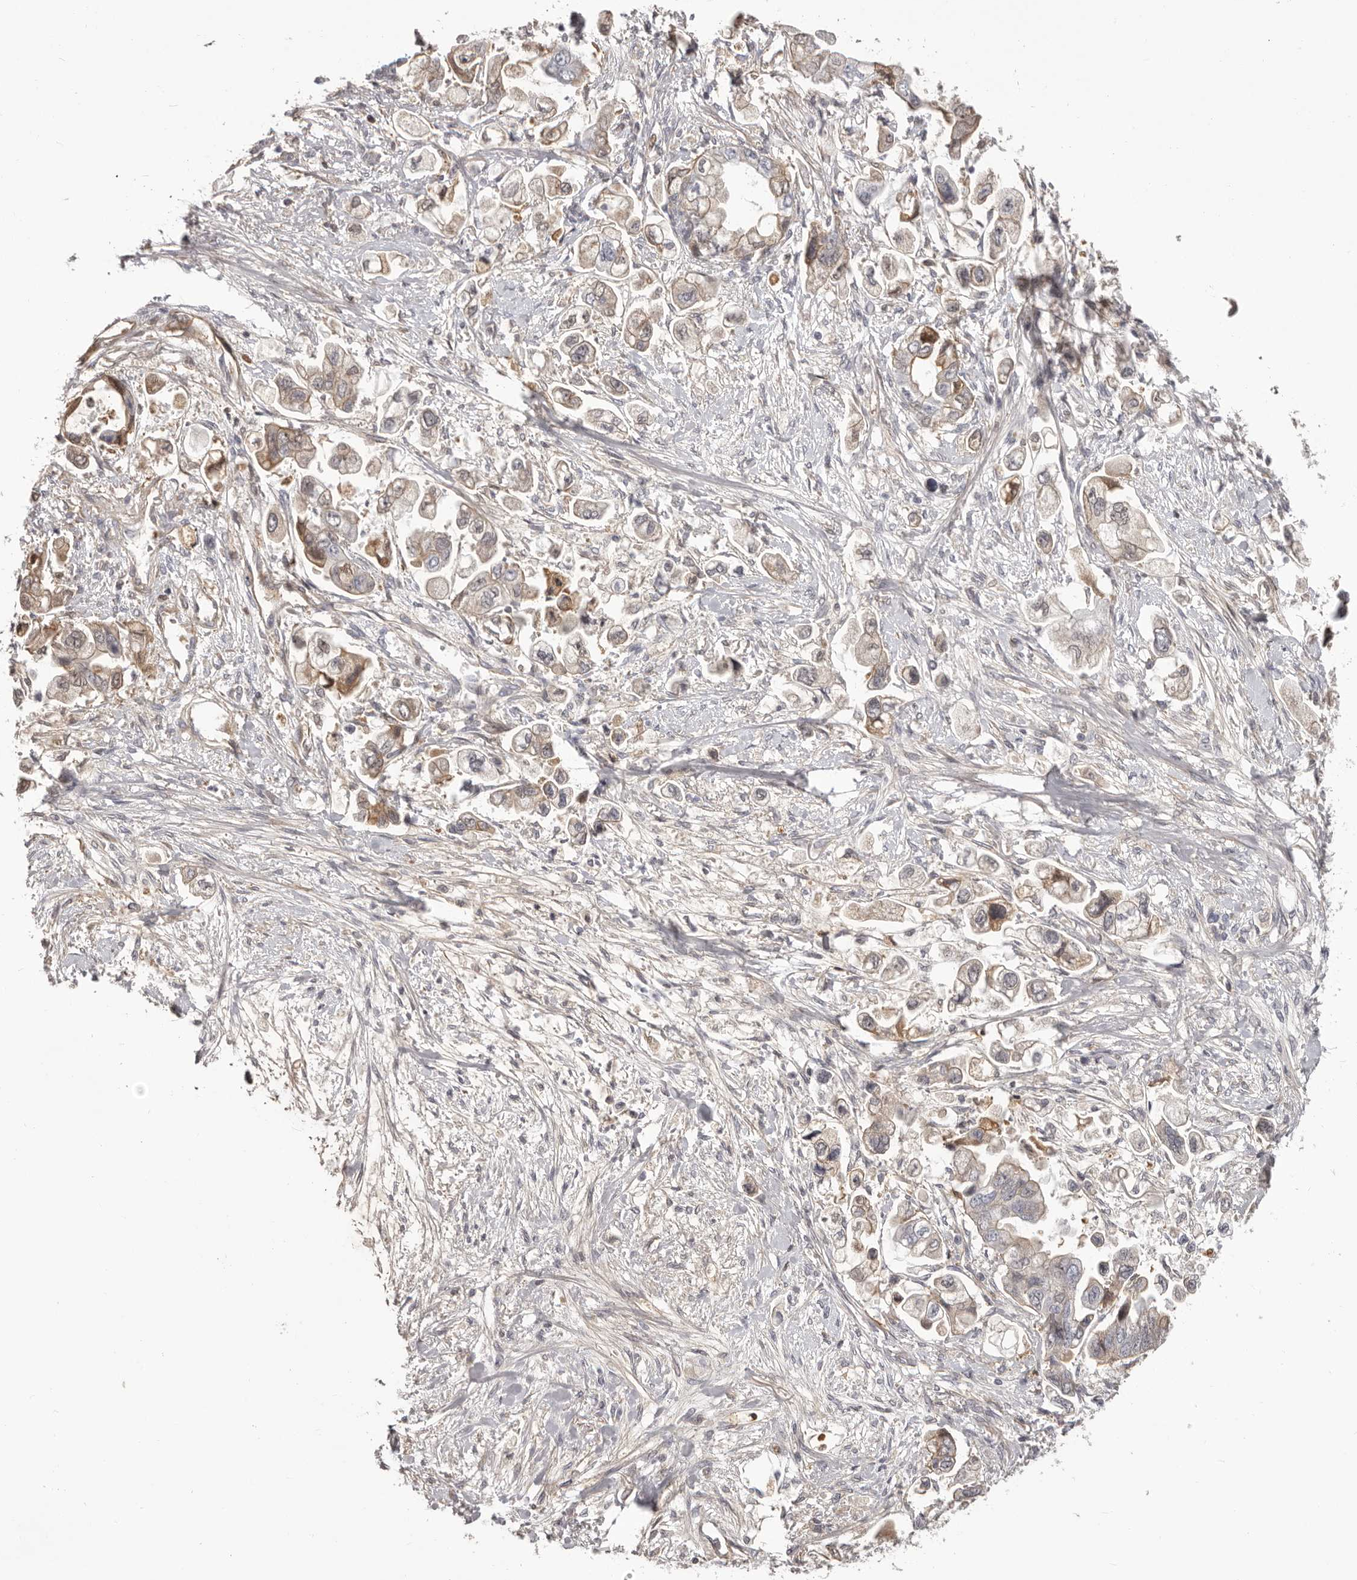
{"staining": {"intensity": "weak", "quantity": "25%-75%", "location": "cytoplasmic/membranous"}, "tissue": "stomach cancer", "cell_type": "Tumor cells", "image_type": "cancer", "snomed": [{"axis": "morphology", "description": "Adenocarcinoma, NOS"}, {"axis": "topography", "description": "Stomach"}], "caption": "Immunohistochemistry staining of stomach cancer (adenocarcinoma), which reveals low levels of weak cytoplasmic/membranous expression in approximately 25%-75% of tumor cells indicating weak cytoplasmic/membranous protein staining. The staining was performed using DAB (brown) for protein detection and nuclei were counterstained in hematoxylin (blue).", "gene": "OTUD3", "patient": {"sex": "male", "age": 62}}